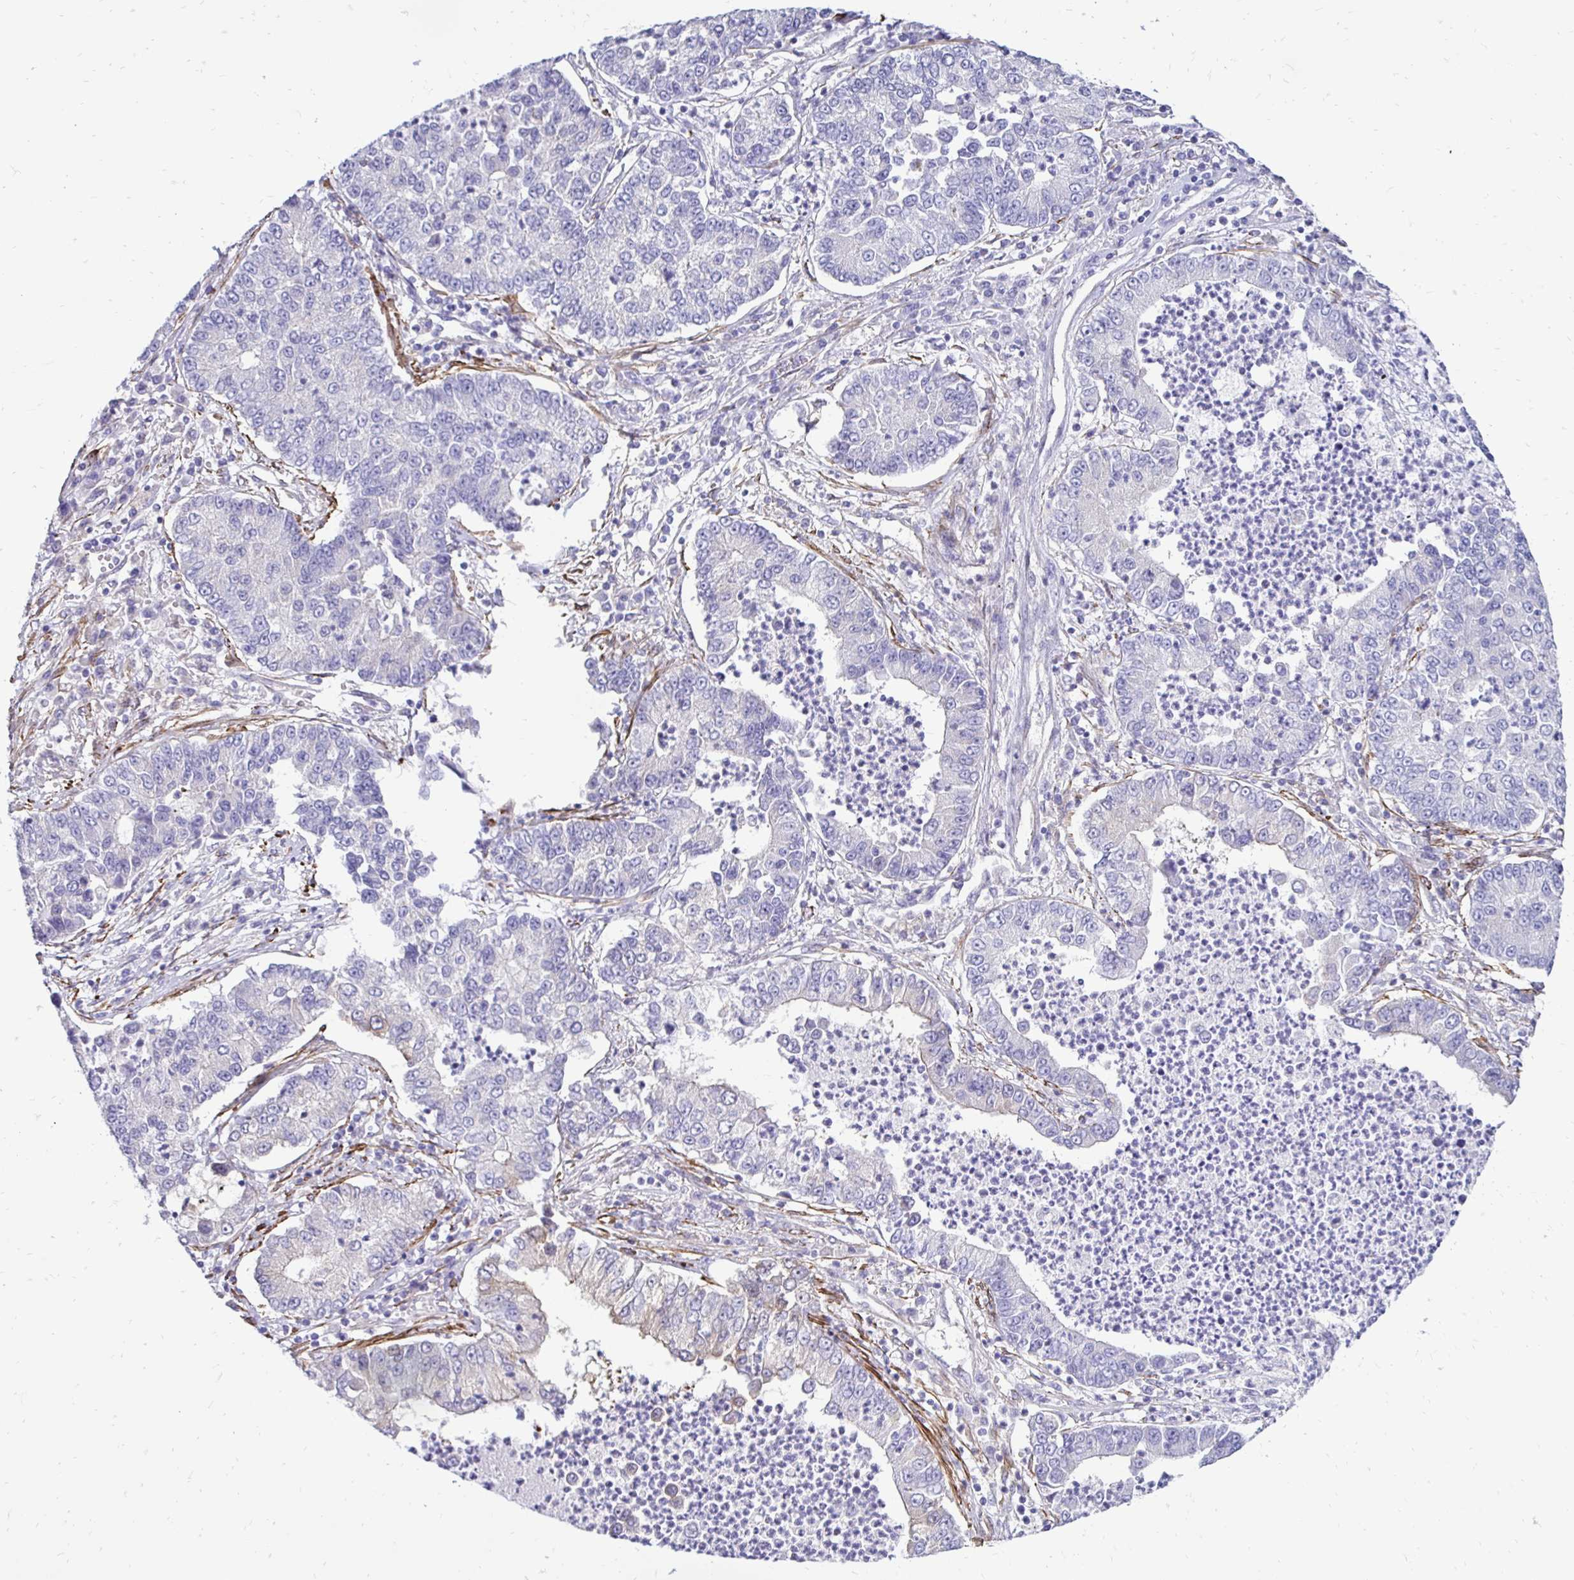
{"staining": {"intensity": "negative", "quantity": "none", "location": "none"}, "tissue": "lung cancer", "cell_type": "Tumor cells", "image_type": "cancer", "snomed": [{"axis": "morphology", "description": "Adenocarcinoma, NOS"}, {"axis": "topography", "description": "Lung"}], "caption": "DAB immunohistochemical staining of lung cancer (adenocarcinoma) demonstrates no significant expression in tumor cells. The staining is performed using DAB brown chromogen with nuclei counter-stained in using hematoxylin.", "gene": "CTPS1", "patient": {"sex": "female", "age": 57}}